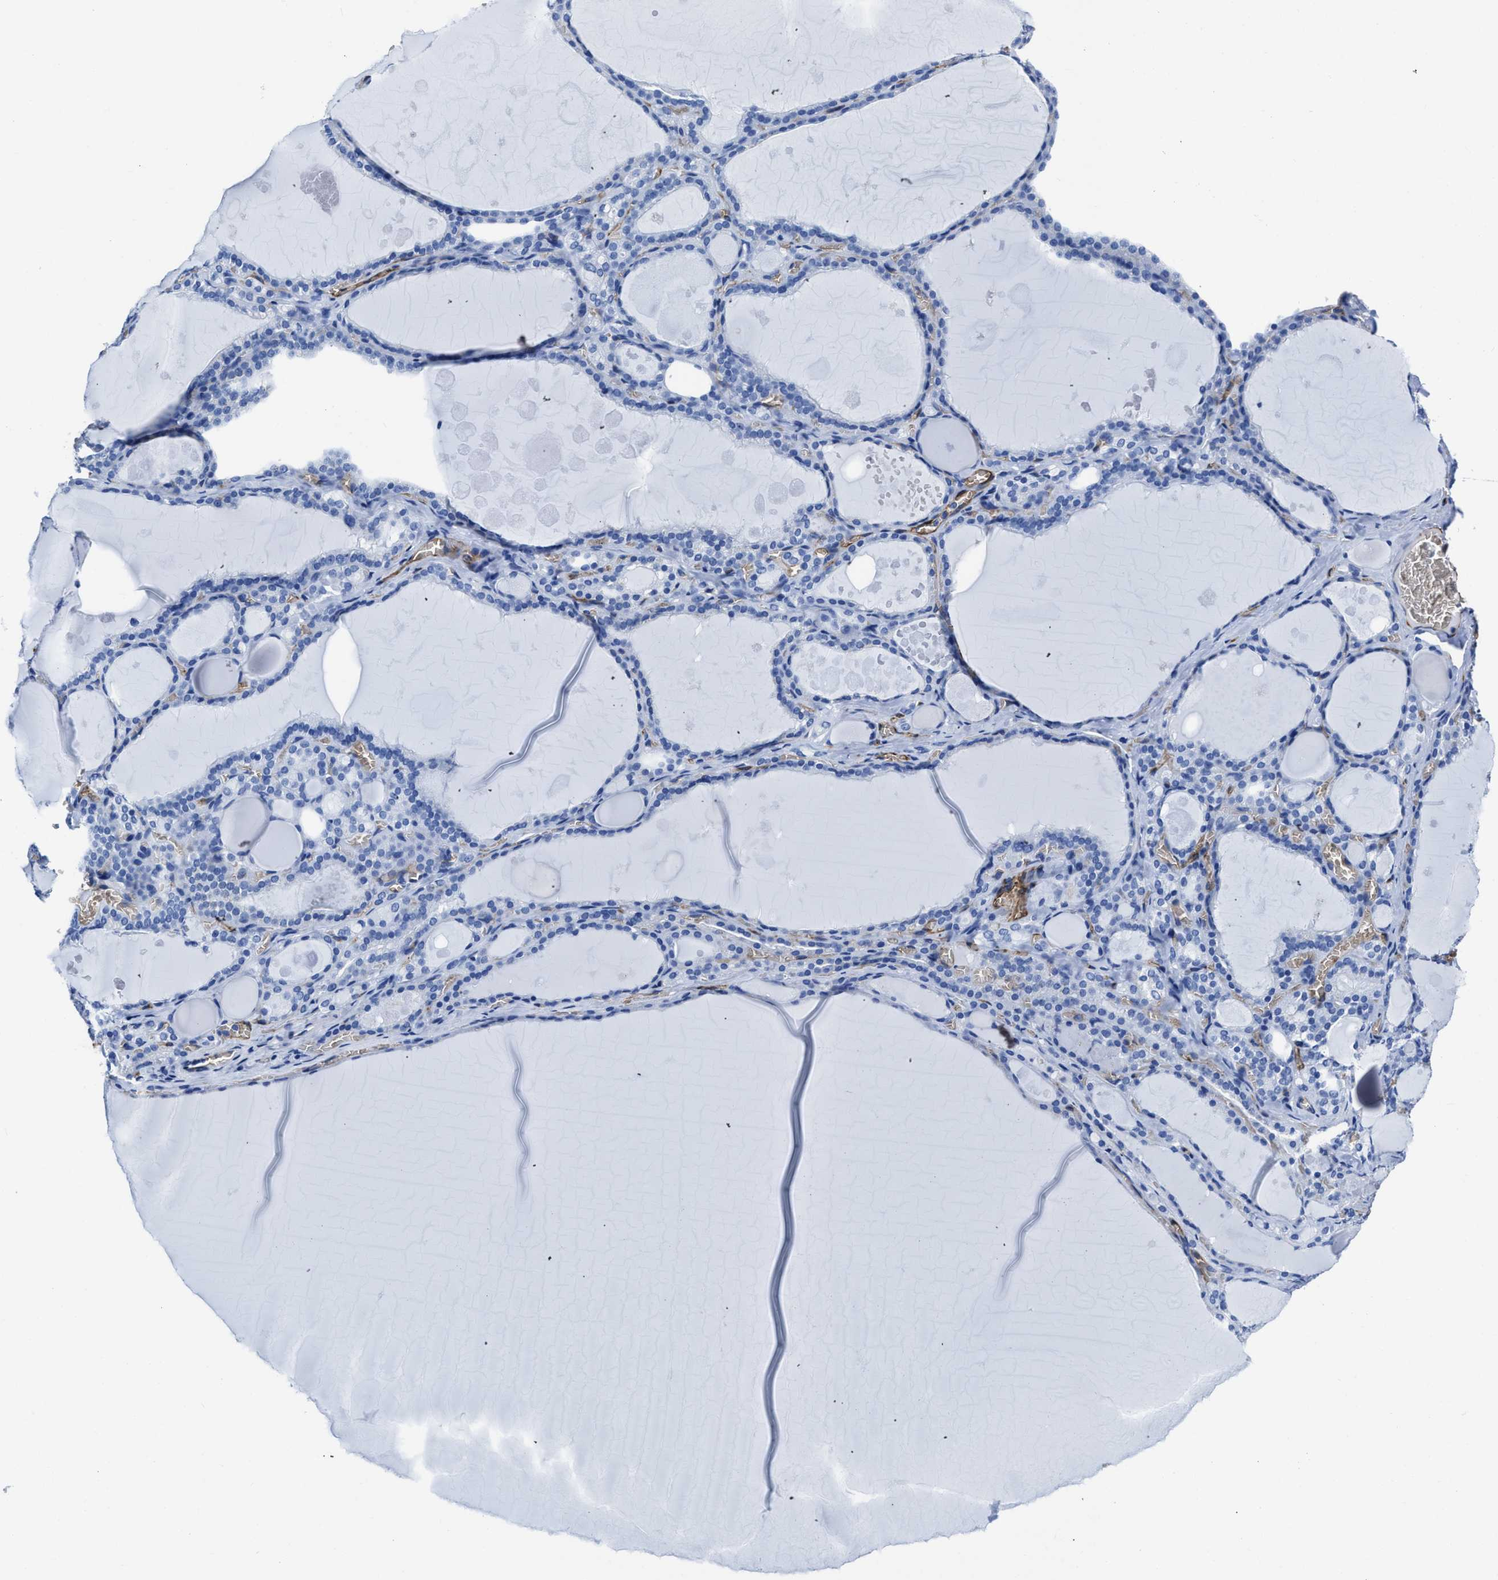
{"staining": {"intensity": "negative", "quantity": "none", "location": "none"}, "tissue": "thyroid gland", "cell_type": "Glandular cells", "image_type": "normal", "snomed": [{"axis": "morphology", "description": "Normal tissue, NOS"}, {"axis": "topography", "description": "Thyroid gland"}], "caption": "Histopathology image shows no significant protein expression in glandular cells of normal thyroid gland.", "gene": "AQP1", "patient": {"sex": "male", "age": 56}}